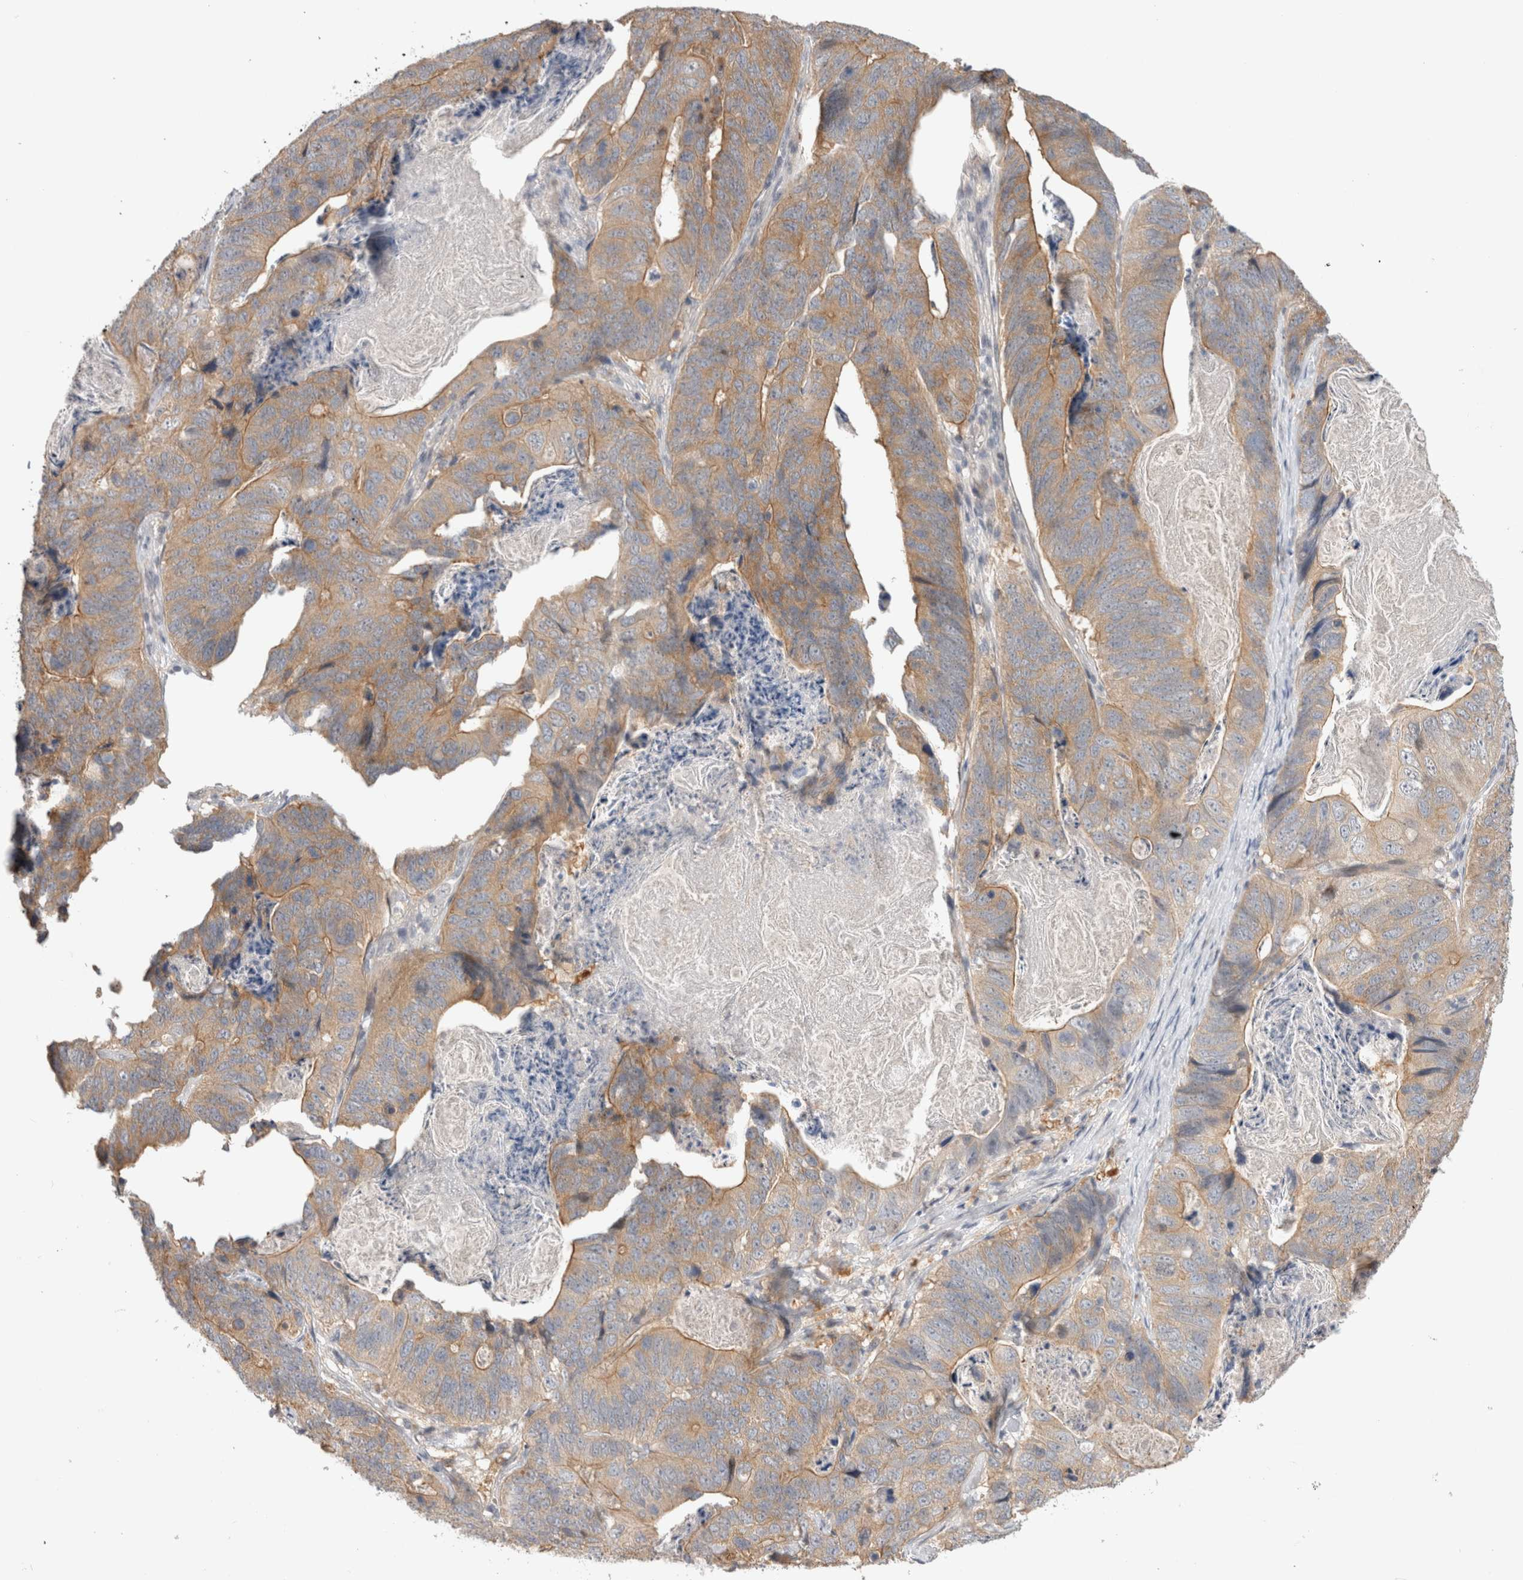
{"staining": {"intensity": "moderate", "quantity": ">75%", "location": "cytoplasmic/membranous"}, "tissue": "stomach cancer", "cell_type": "Tumor cells", "image_type": "cancer", "snomed": [{"axis": "morphology", "description": "Normal tissue, NOS"}, {"axis": "morphology", "description": "Adenocarcinoma, NOS"}, {"axis": "topography", "description": "Stomach"}], "caption": "A micrograph of stomach adenocarcinoma stained for a protein demonstrates moderate cytoplasmic/membranous brown staining in tumor cells.", "gene": "CERS3", "patient": {"sex": "female", "age": 89}}